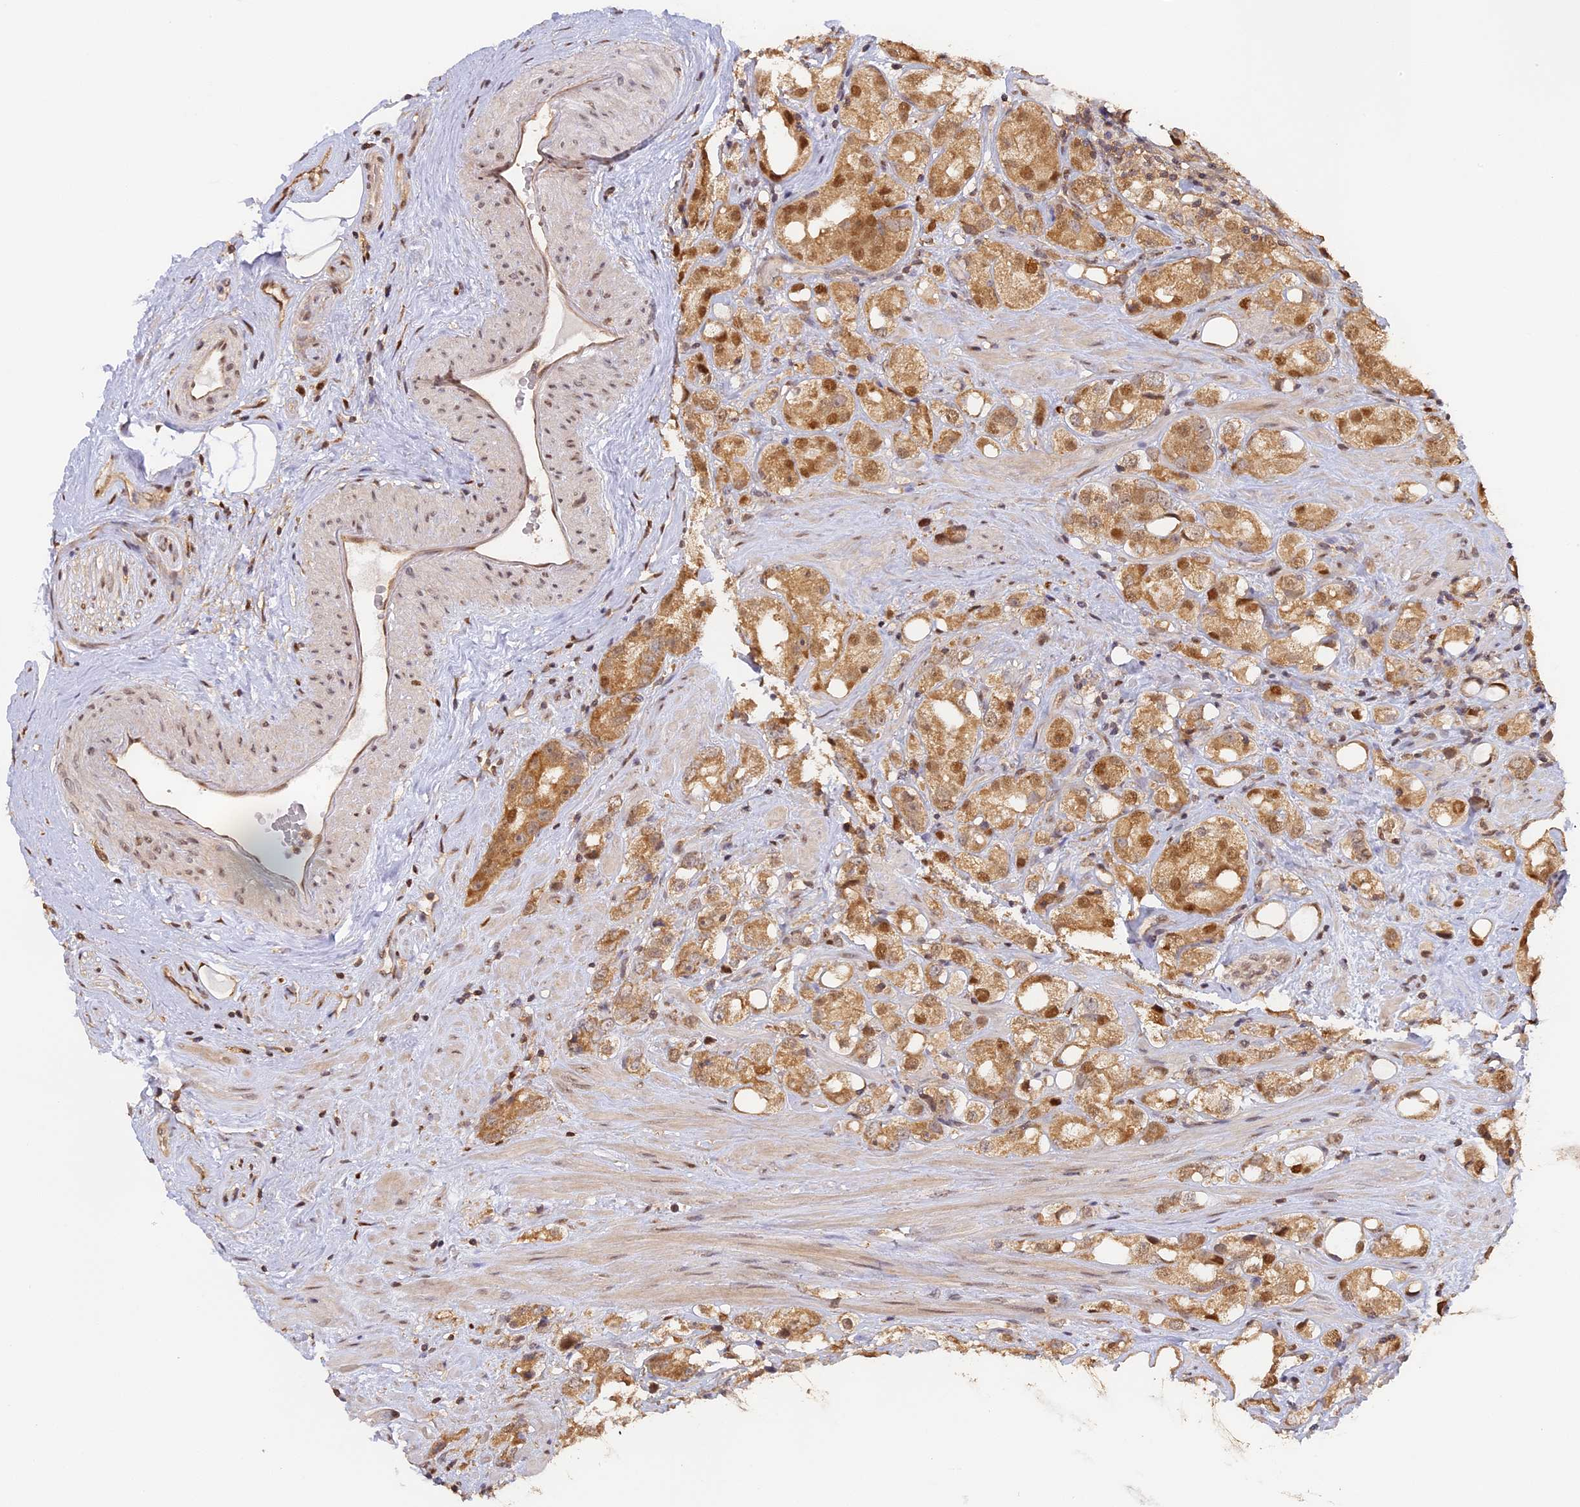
{"staining": {"intensity": "moderate", "quantity": ">75%", "location": "cytoplasmic/membranous,nuclear"}, "tissue": "prostate cancer", "cell_type": "Tumor cells", "image_type": "cancer", "snomed": [{"axis": "morphology", "description": "Adenocarcinoma, NOS"}, {"axis": "topography", "description": "Prostate"}], "caption": "A high-resolution photomicrograph shows IHC staining of prostate adenocarcinoma, which demonstrates moderate cytoplasmic/membranous and nuclear positivity in about >75% of tumor cells. The protein of interest is stained brown, and the nuclei are stained in blue (DAB IHC with brightfield microscopy, high magnification).", "gene": "MYBL2", "patient": {"sex": "male", "age": 79}}